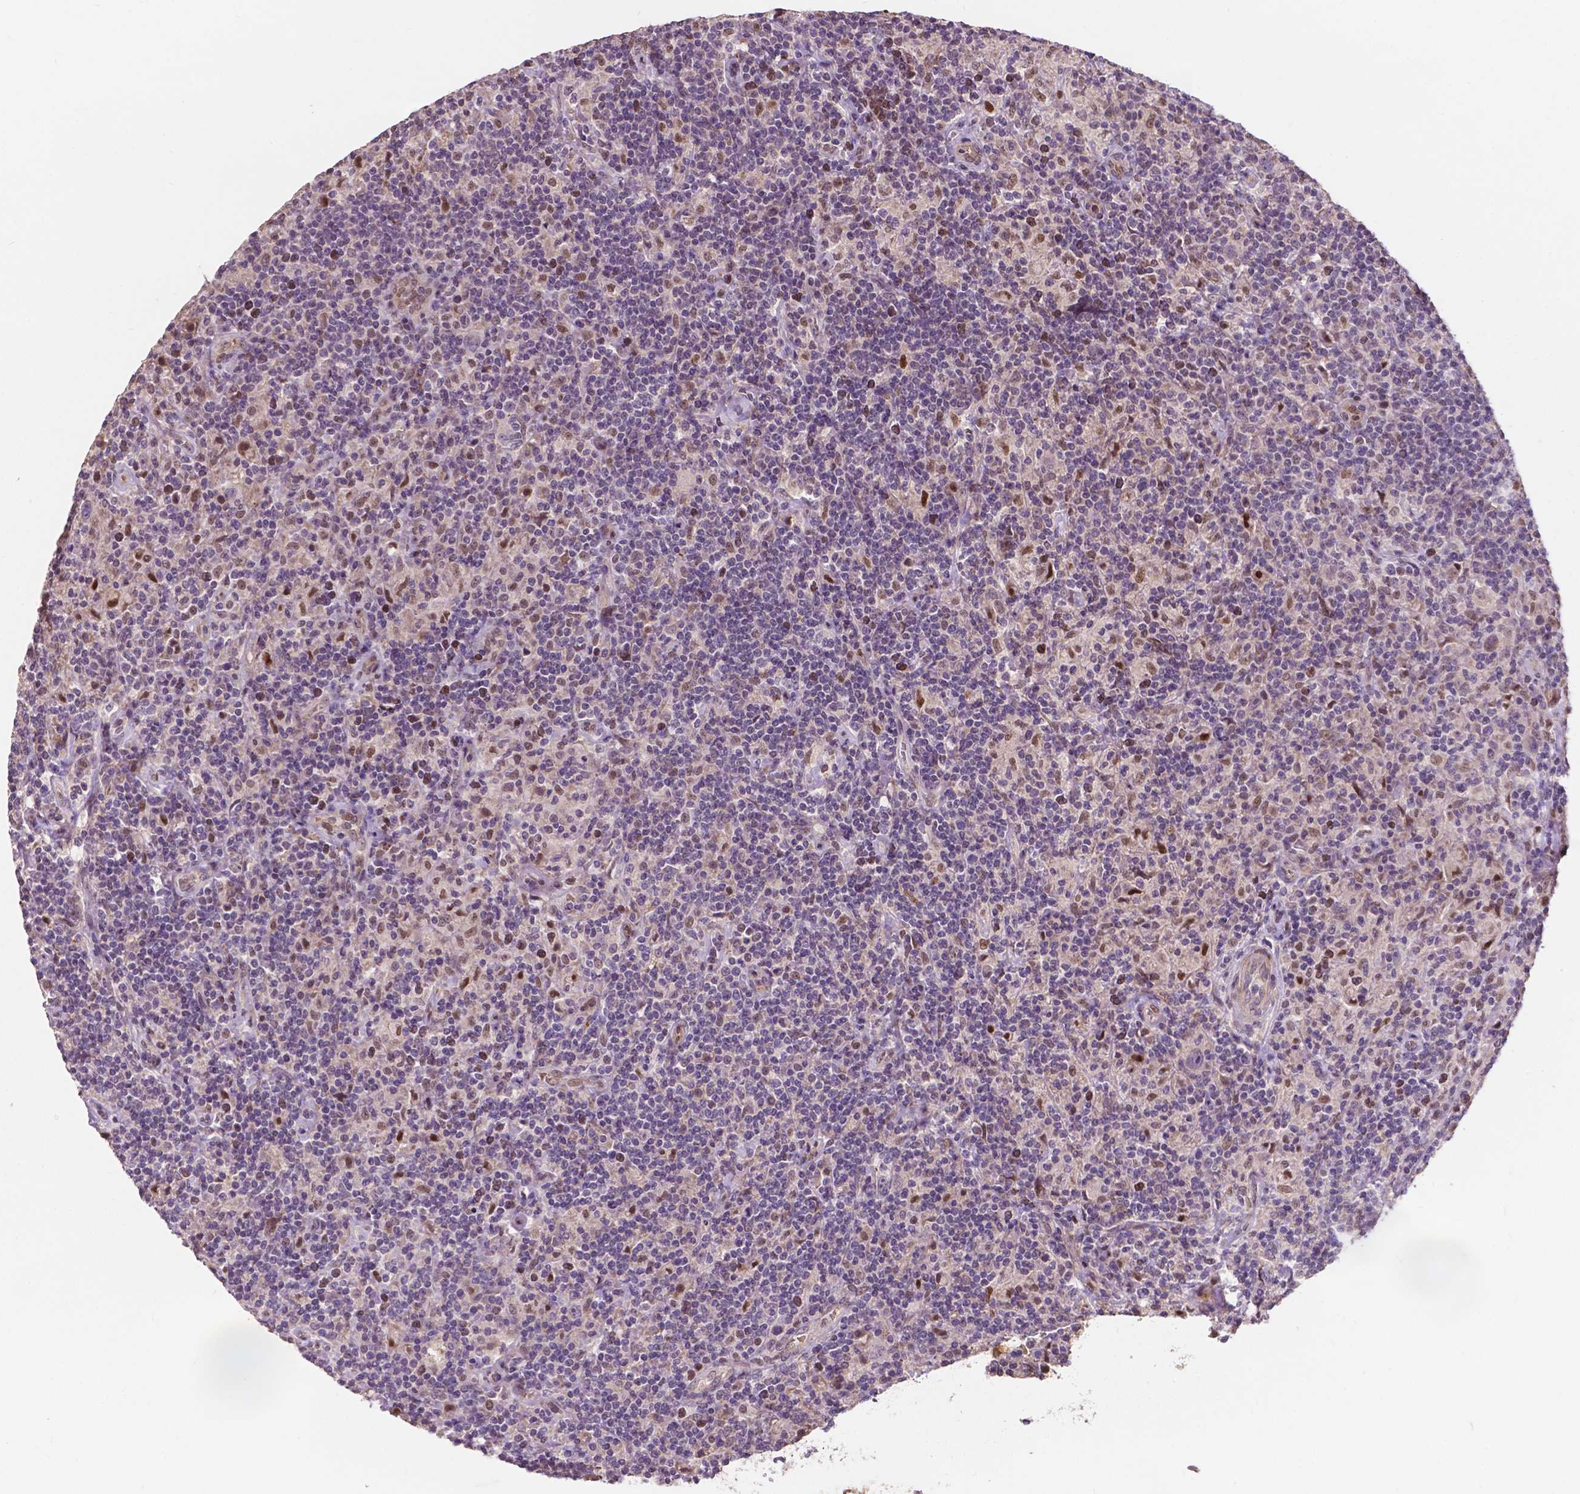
{"staining": {"intensity": "weak", "quantity": "<25%", "location": "nuclear"}, "tissue": "lymphoma", "cell_type": "Tumor cells", "image_type": "cancer", "snomed": [{"axis": "morphology", "description": "Hodgkin's disease, NOS"}, {"axis": "topography", "description": "Lymph node"}], "caption": "Immunohistochemical staining of human Hodgkin's disease displays no significant positivity in tumor cells. Brightfield microscopy of immunohistochemistry (IHC) stained with DAB (3,3'-diaminobenzidine) (brown) and hematoxylin (blue), captured at high magnification.", "gene": "DUSP16", "patient": {"sex": "male", "age": 70}}